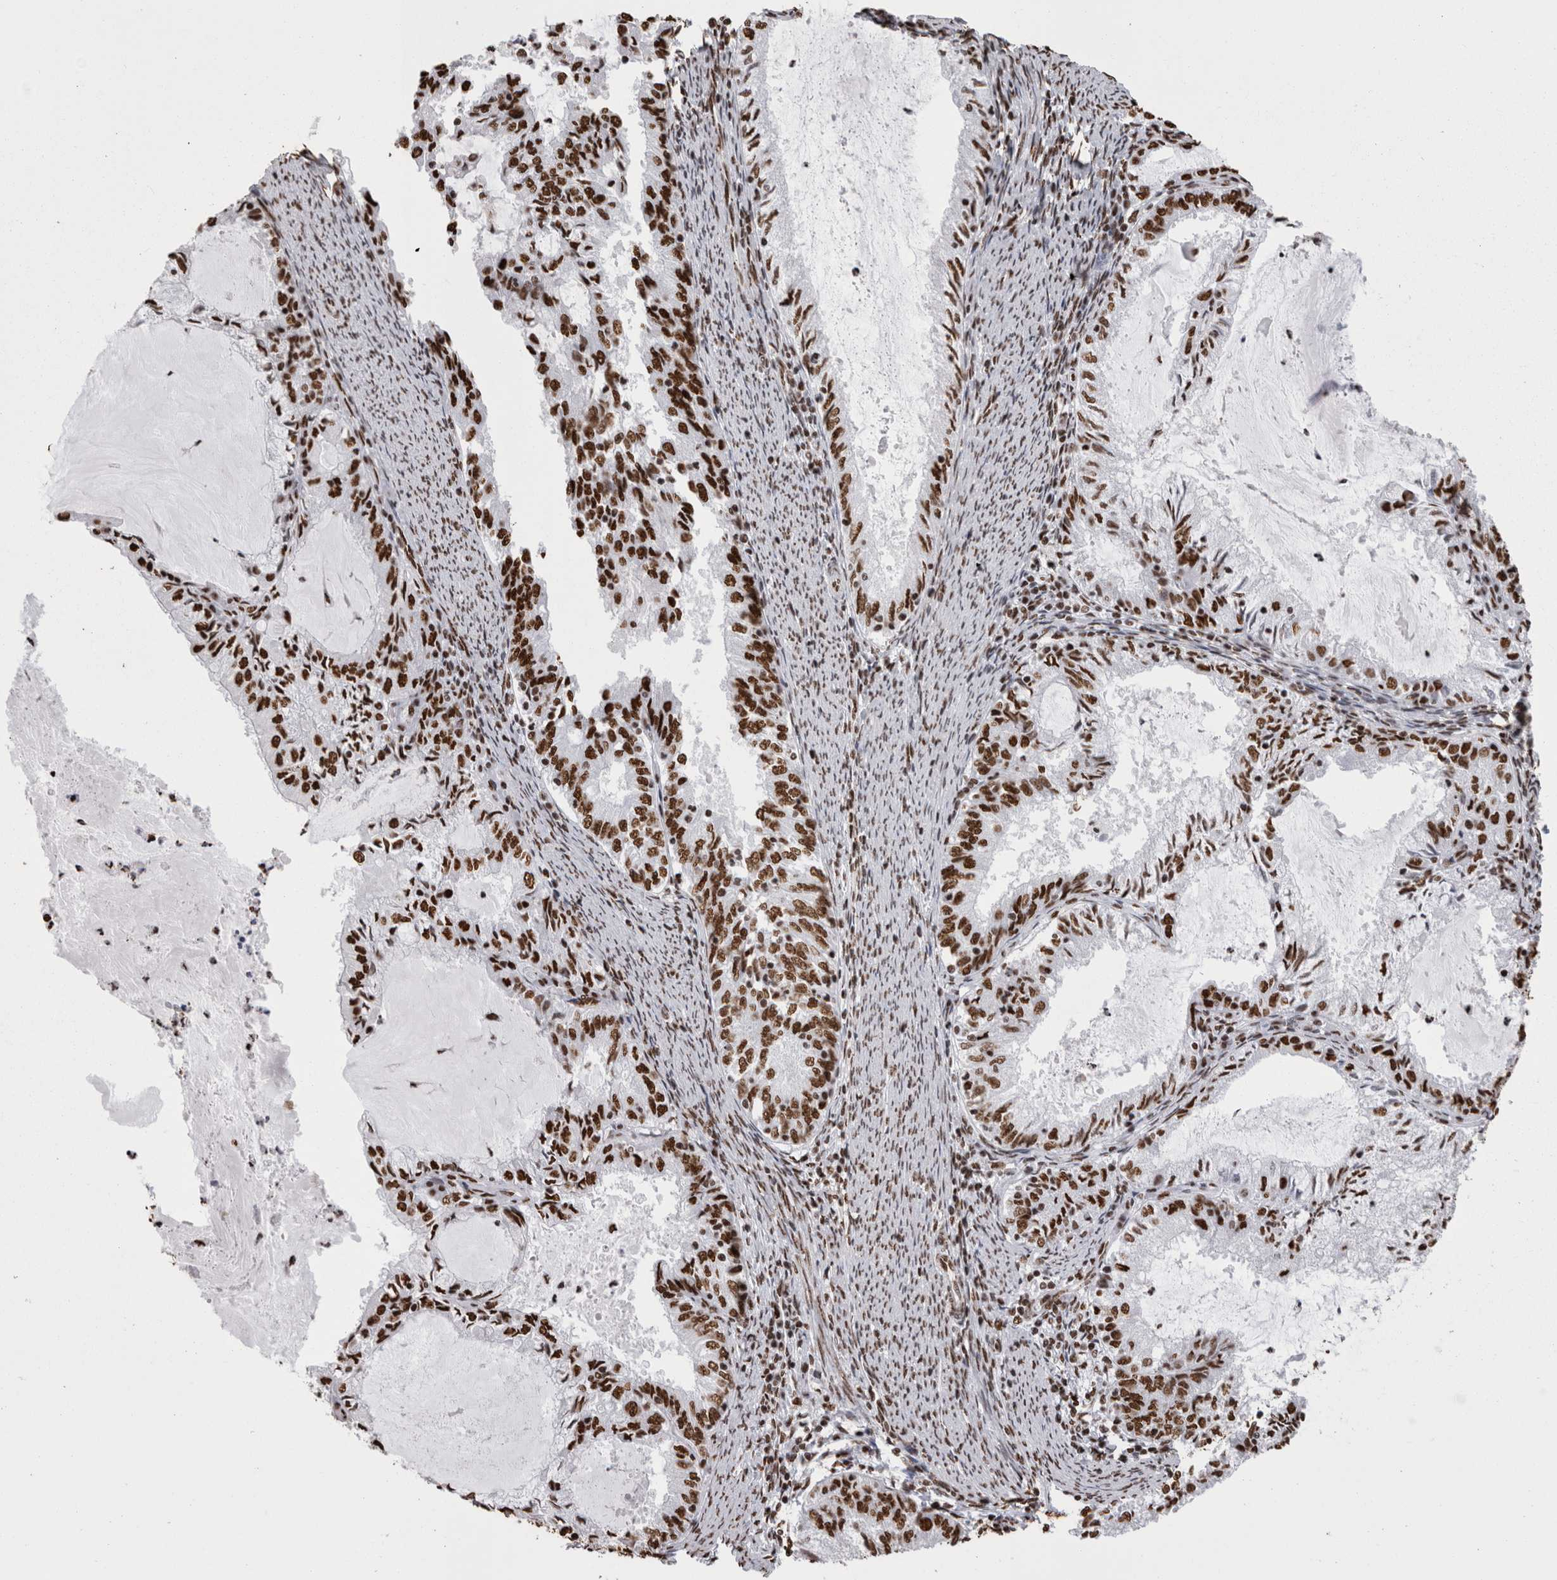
{"staining": {"intensity": "strong", "quantity": ">75%", "location": "nuclear"}, "tissue": "endometrial cancer", "cell_type": "Tumor cells", "image_type": "cancer", "snomed": [{"axis": "morphology", "description": "Adenocarcinoma, NOS"}, {"axis": "topography", "description": "Endometrium"}], "caption": "Tumor cells display high levels of strong nuclear staining in about >75% of cells in human endometrial adenocarcinoma.", "gene": "HNRNPM", "patient": {"sex": "female", "age": 57}}